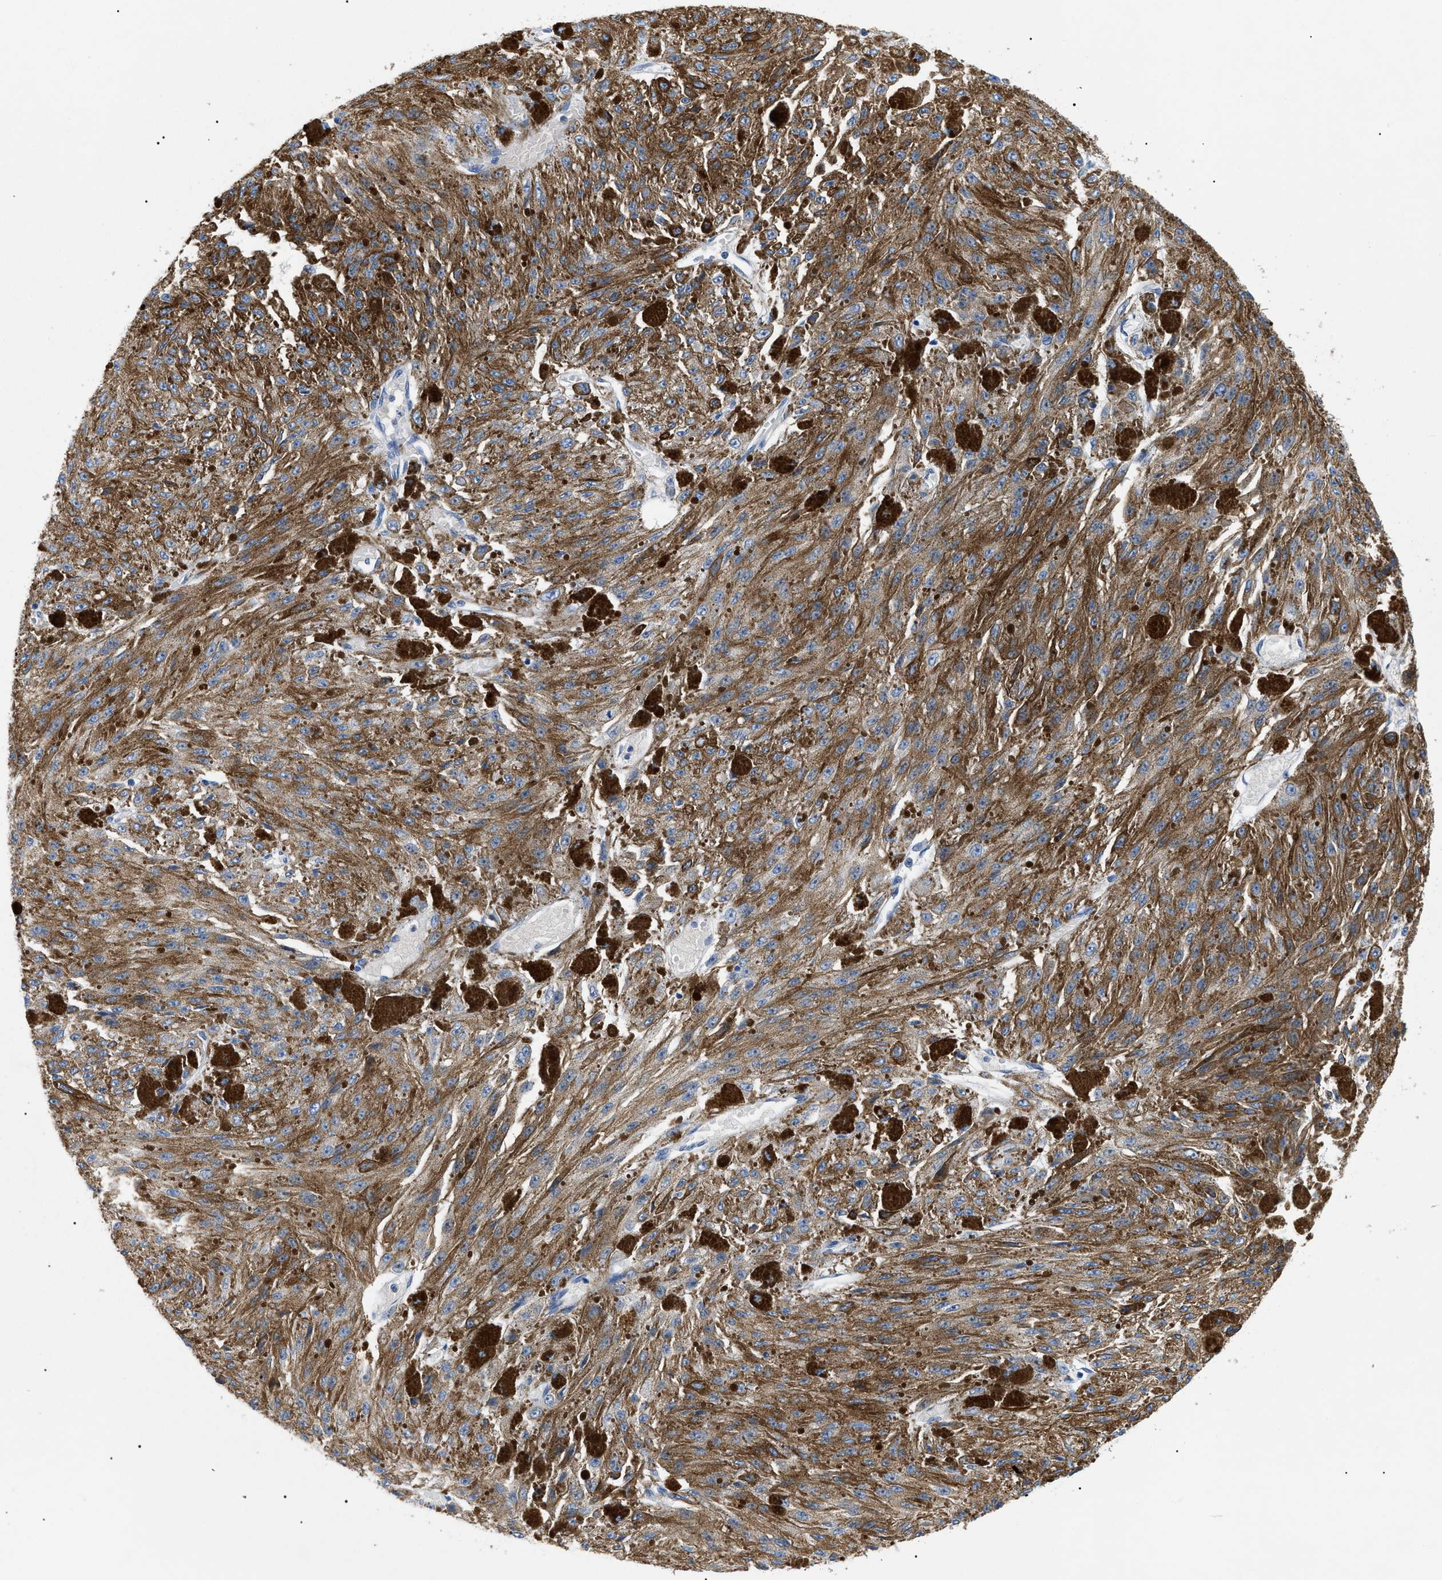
{"staining": {"intensity": "moderate", "quantity": ">75%", "location": "cytoplasmic/membranous"}, "tissue": "melanoma", "cell_type": "Tumor cells", "image_type": "cancer", "snomed": [{"axis": "morphology", "description": "Malignant melanoma, NOS"}, {"axis": "topography", "description": "Other"}], "caption": "Immunohistochemistry micrograph of neoplastic tissue: malignant melanoma stained using immunohistochemistry reveals medium levels of moderate protein expression localized specifically in the cytoplasmic/membranous of tumor cells, appearing as a cytoplasmic/membranous brown color.", "gene": "ACKR1", "patient": {"sex": "male", "age": 79}}